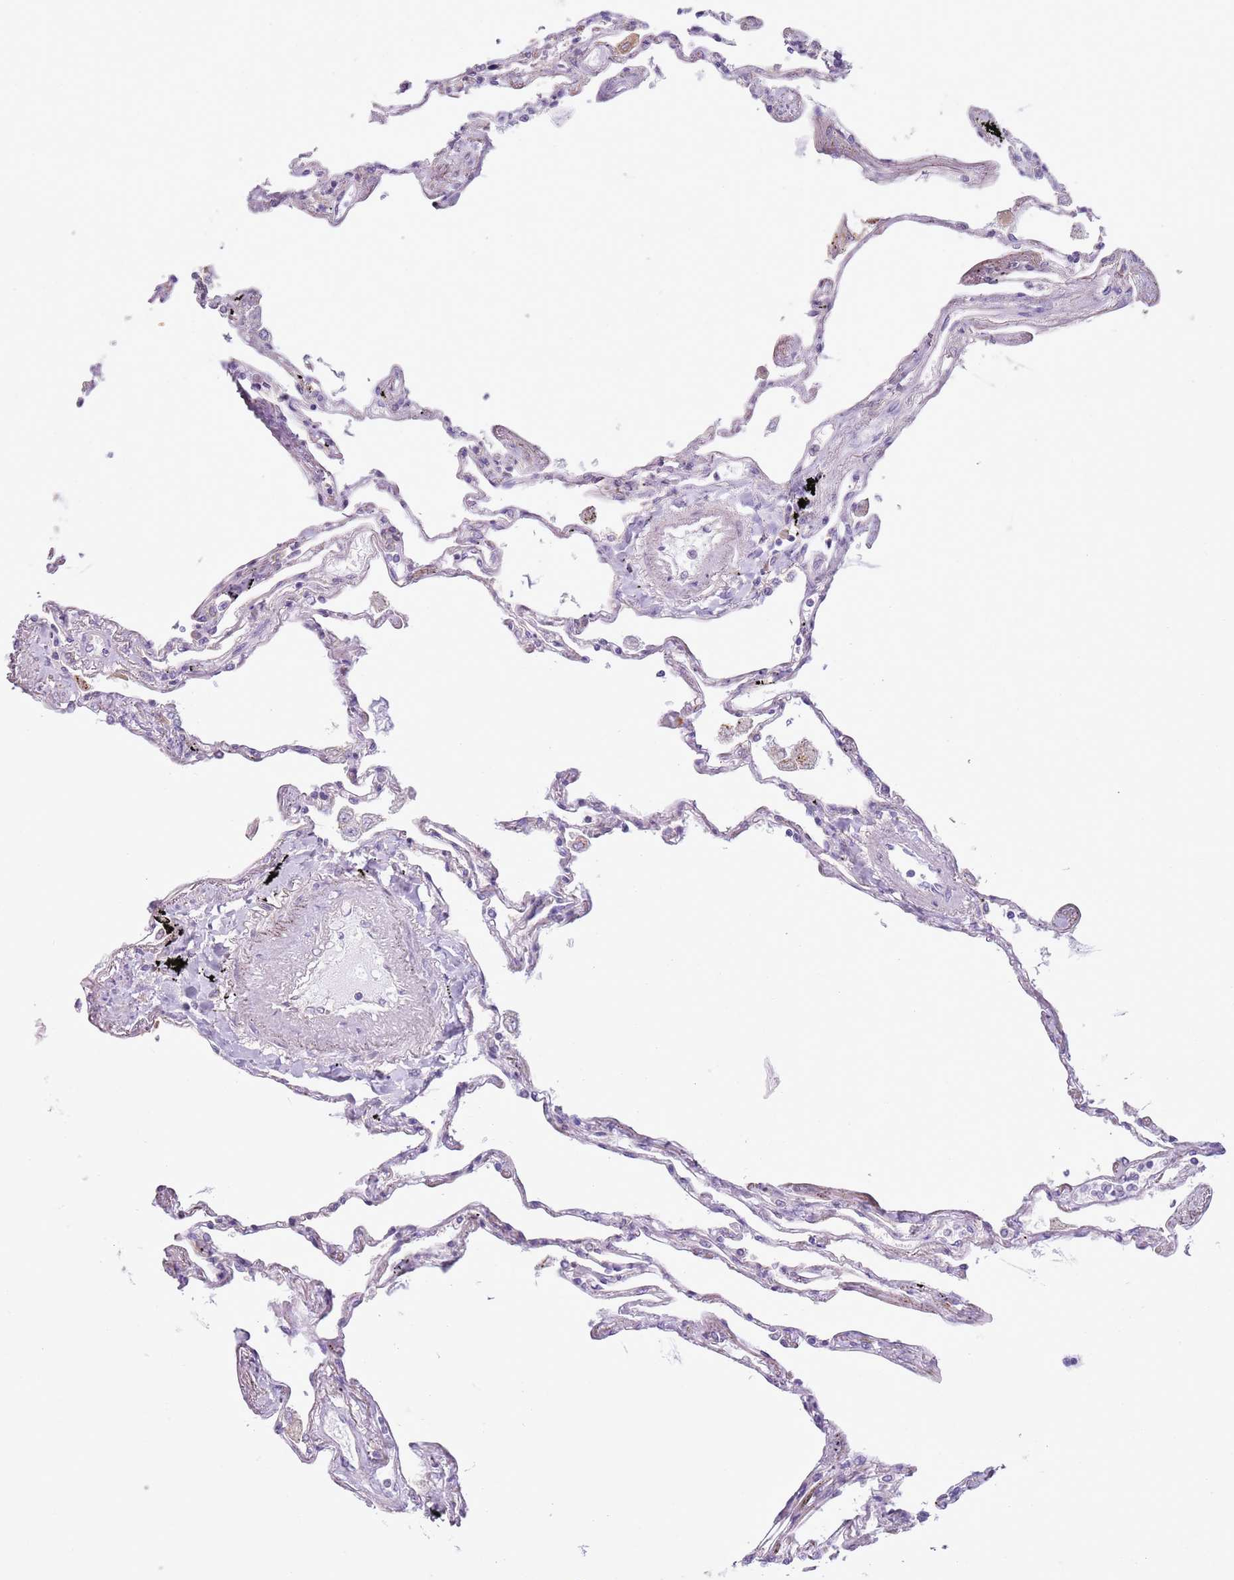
{"staining": {"intensity": "negative", "quantity": "none", "location": "none"}, "tissue": "lung", "cell_type": "Alveolar cells", "image_type": "normal", "snomed": [{"axis": "morphology", "description": "Normal tissue, NOS"}, {"axis": "topography", "description": "Lung"}], "caption": "Immunohistochemistry image of normal lung: human lung stained with DAB demonstrates no significant protein positivity in alveolar cells.", "gene": "OAF", "patient": {"sex": "female", "age": 67}}